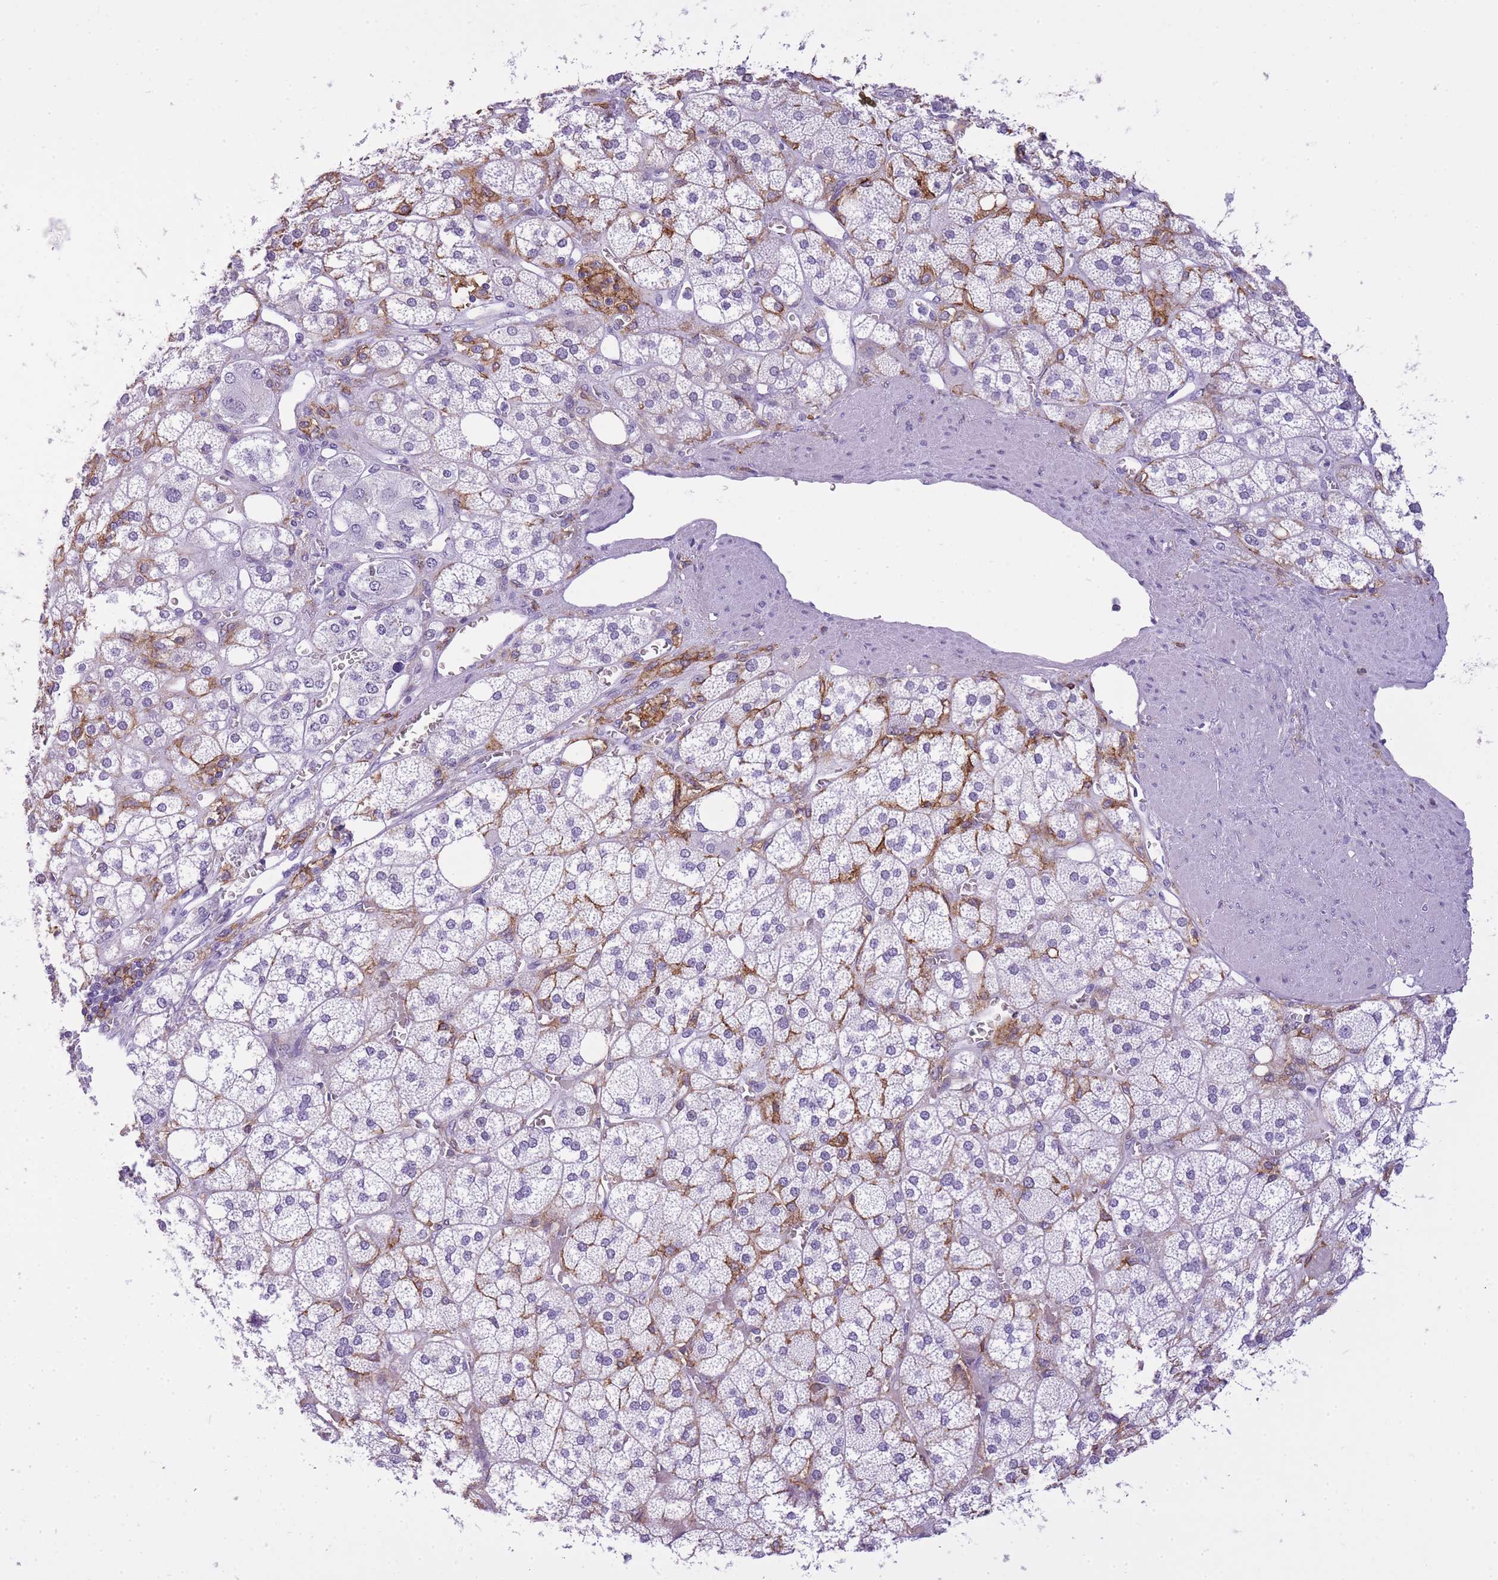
{"staining": {"intensity": "moderate", "quantity": "25%-75%", "location": "cytoplasmic/membranous"}, "tissue": "adrenal gland", "cell_type": "Glandular cells", "image_type": "normal", "snomed": [{"axis": "morphology", "description": "Normal tissue, NOS"}, {"axis": "topography", "description": "Adrenal gland"}], "caption": "The image exhibits immunohistochemical staining of unremarkable adrenal gland. There is moderate cytoplasmic/membranous positivity is present in approximately 25%-75% of glandular cells.", "gene": "RADX", "patient": {"sex": "male", "age": 61}}